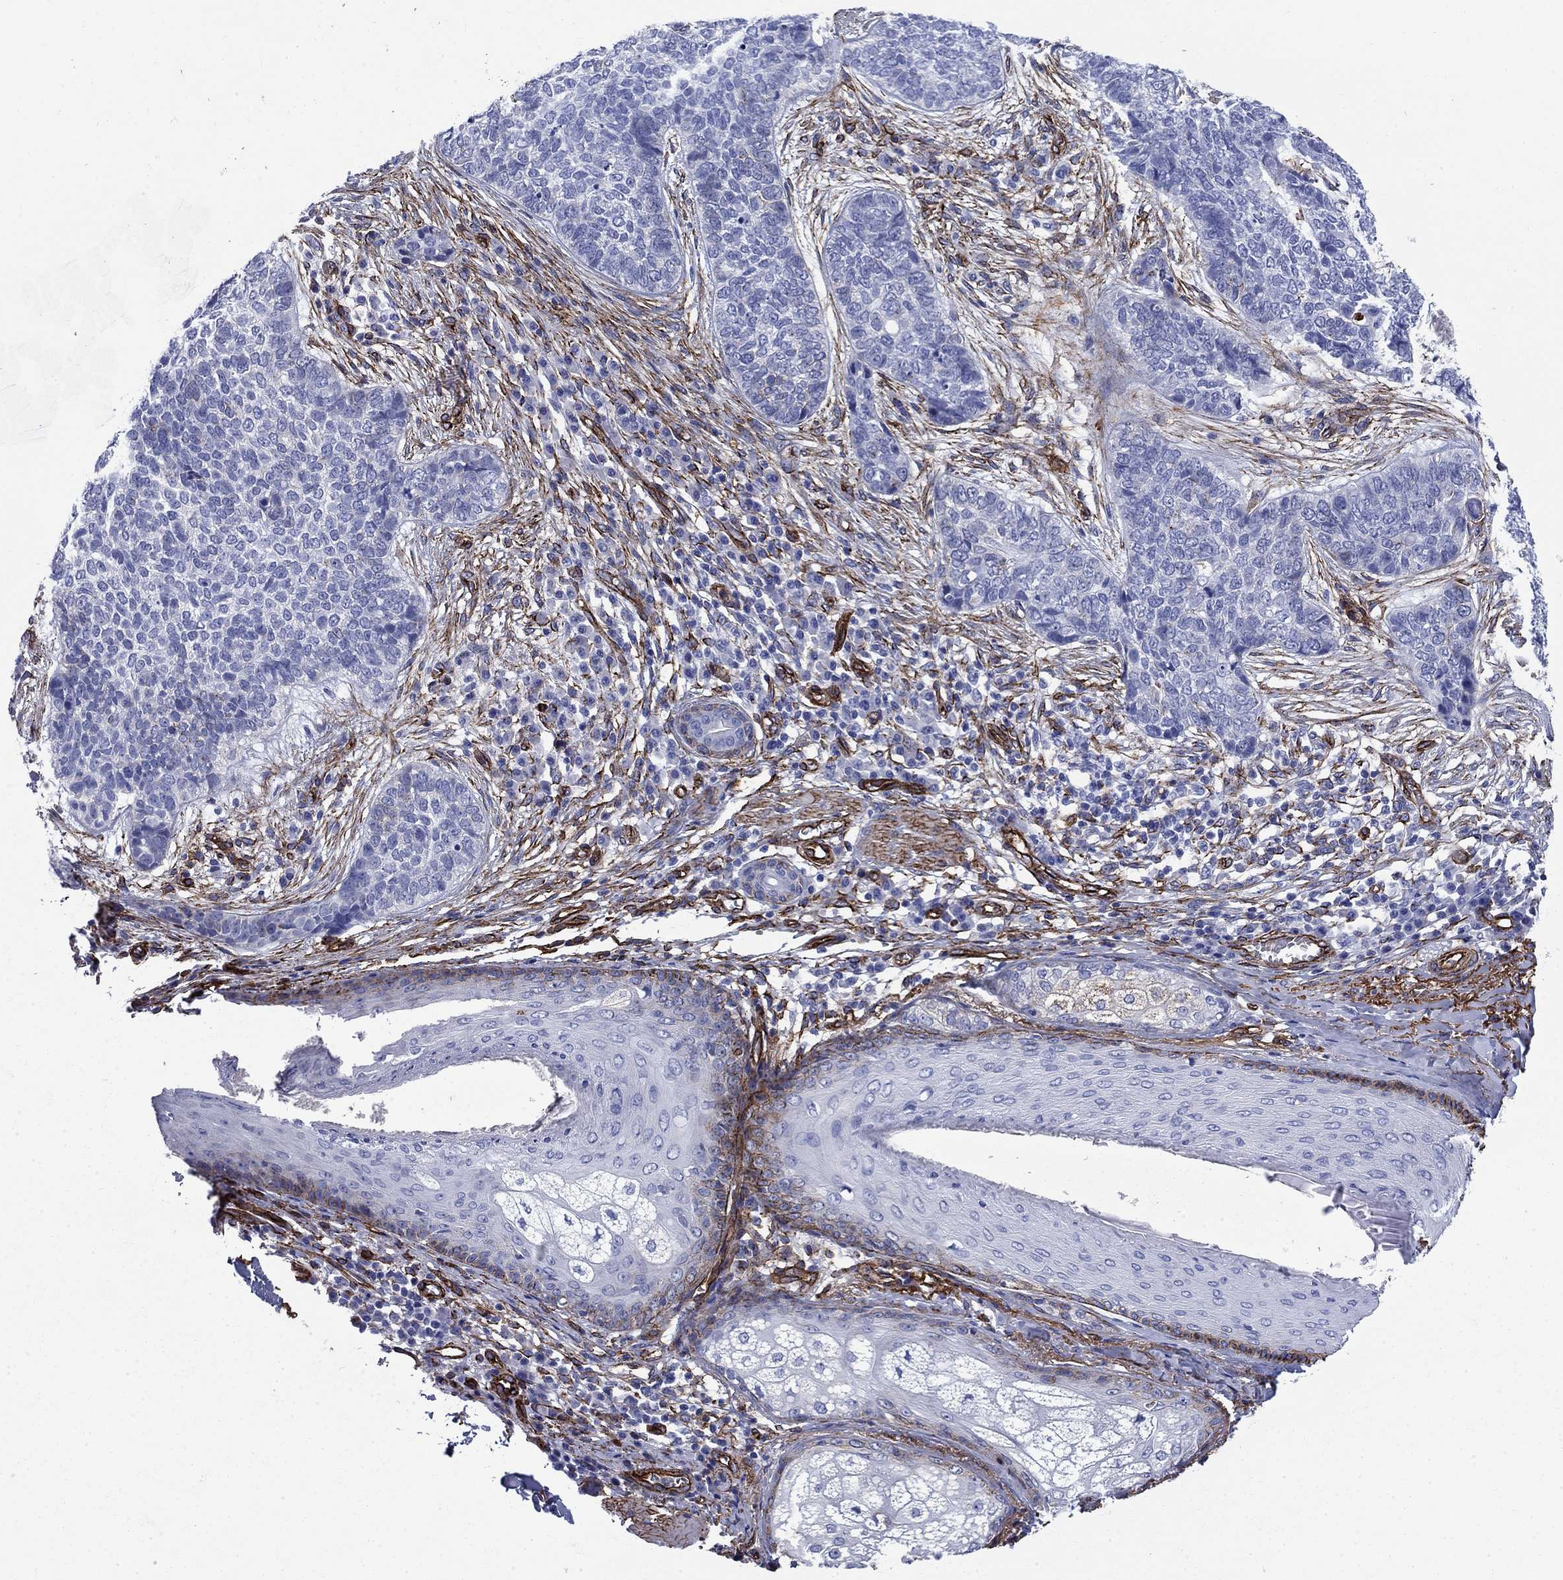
{"staining": {"intensity": "negative", "quantity": "none", "location": "none"}, "tissue": "skin cancer", "cell_type": "Tumor cells", "image_type": "cancer", "snomed": [{"axis": "morphology", "description": "Basal cell carcinoma"}, {"axis": "topography", "description": "Skin"}], "caption": "Tumor cells show no significant expression in basal cell carcinoma (skin).", "gene": "VTN", "patient": {"sex": "female", "age": 69}}